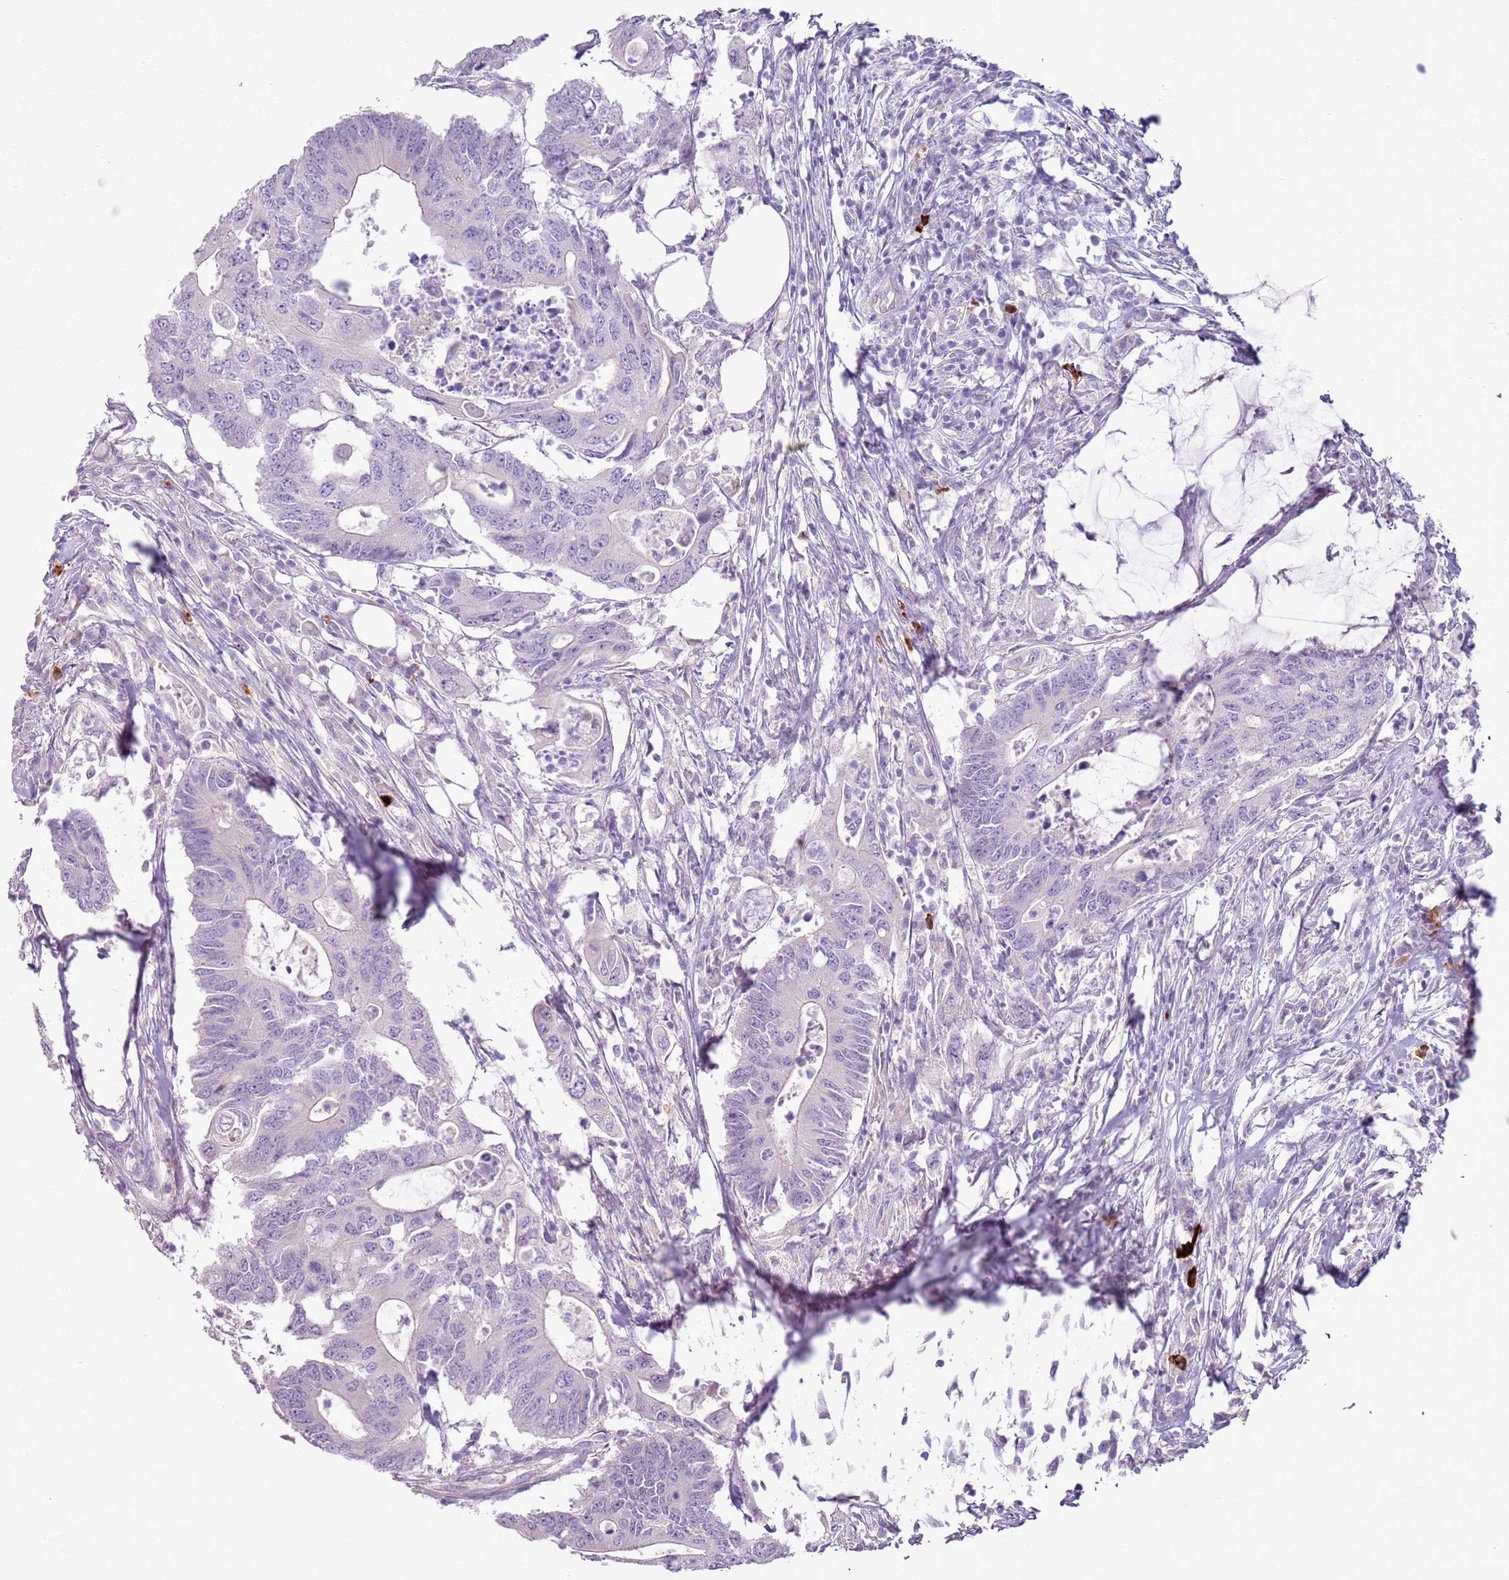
{"staining": {"intensity": "negative", "quantity": "none", "location": "none"}, "tissue": "colorectal cancer", "cell_type": "Tumor cells", "image_type": "cancer", "snomed": [{"axis": "morphology", "description": "Adenocarcinoma, NOS"}, {"axis": "topography", "description": "Colon"}], "caption": "A histopathology image of human adenocarcinoma (colorectal) is negative for staining in tumor cells.", "gene": "ZNF239", "patient": {"sex": "male", "age": 71}}